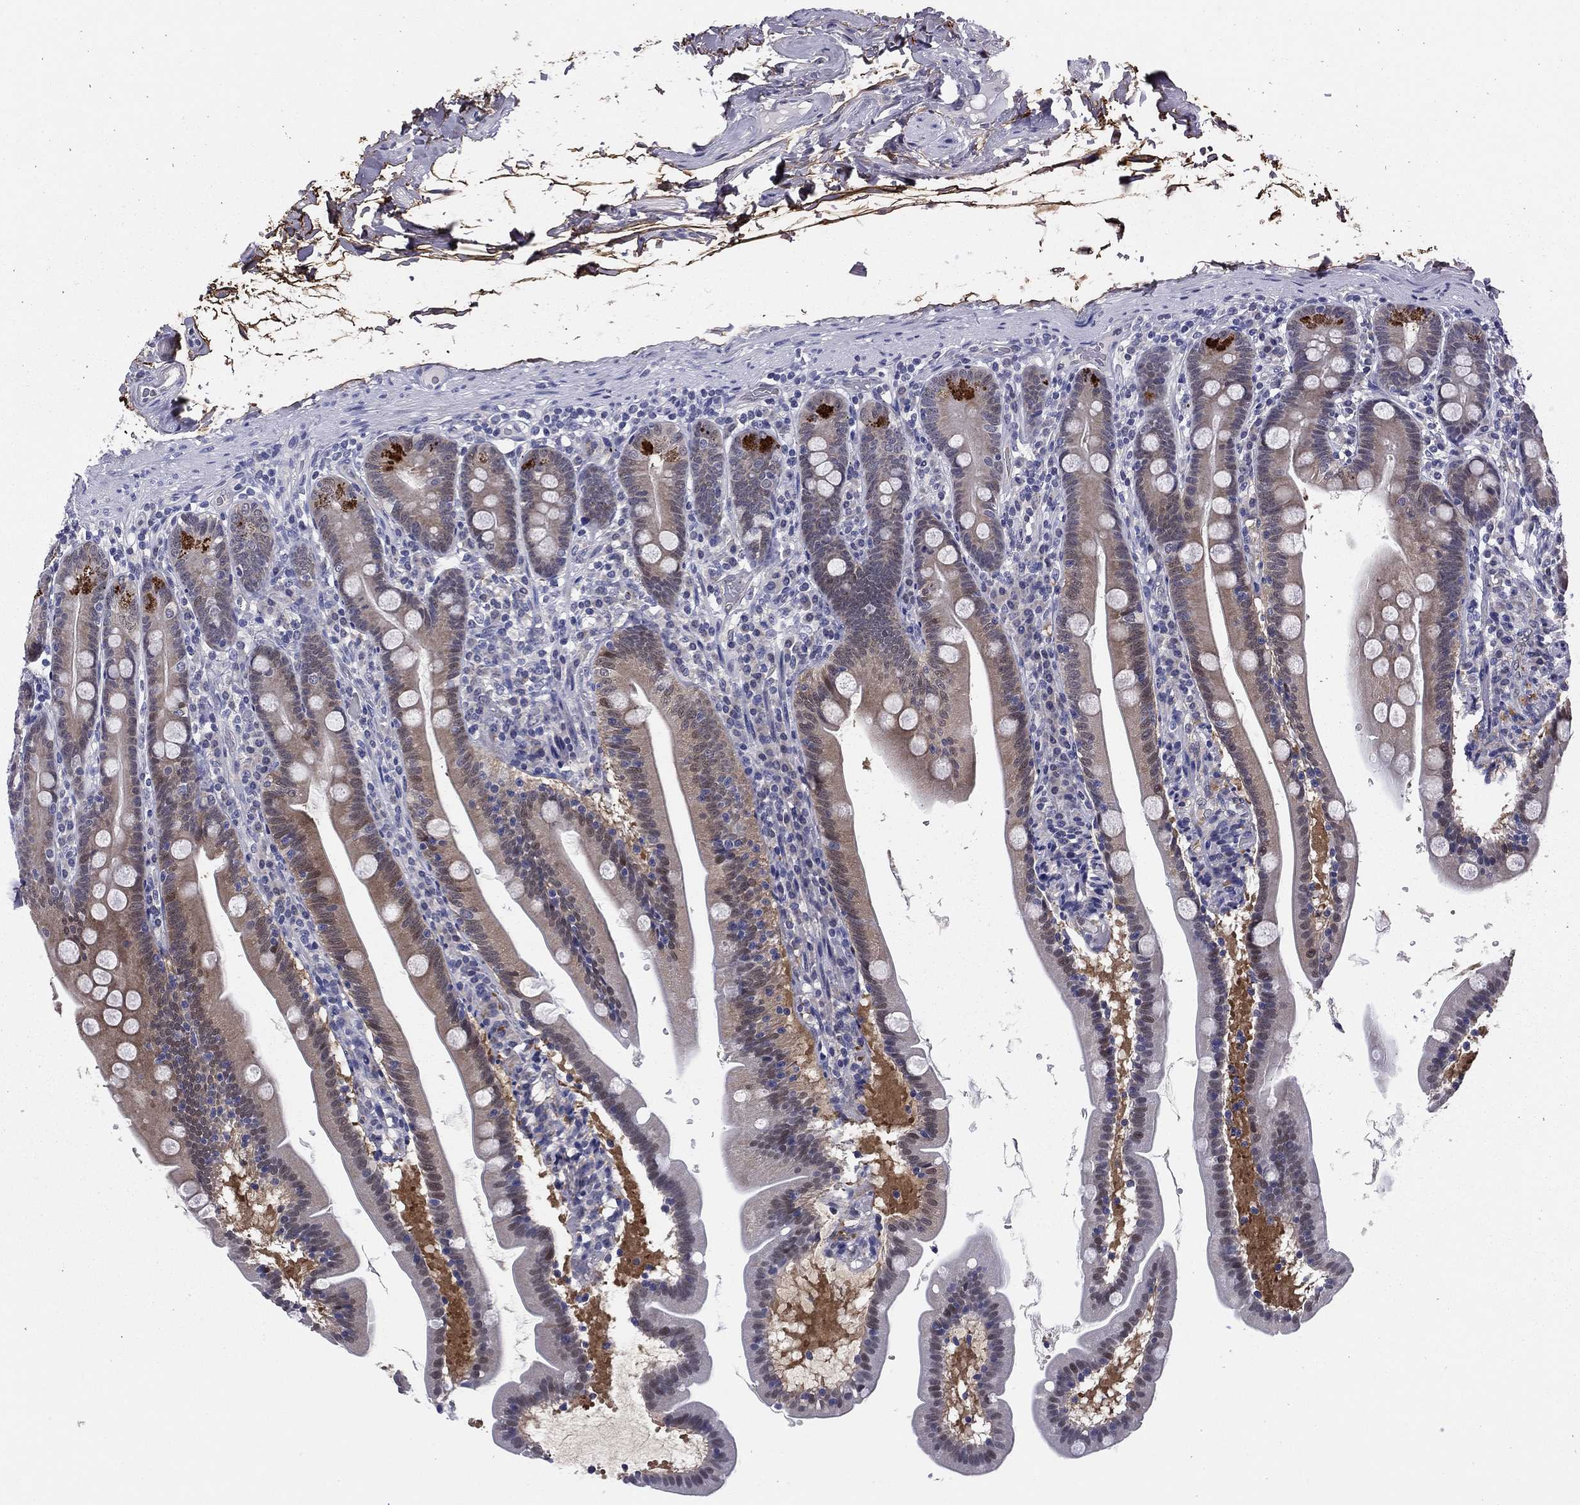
{"staining": {"intensity": "weak", "quantity": "<25%", "location": "cytoplasmic/membranous"}, "tissue": "duodenum", "cell_type": "Glandular cells", "image_type": "normal", "snomed": [{"axis": "morphology", "description": "Normal tissue, NOS"}, {"axis": "topography", "description": "Duodenum"}], "caption": "The image demonstrates no significant positivity in glandular cells of duodenum.", "gene": "REXO5", "patient": {"sex": "female", "age": 67}}